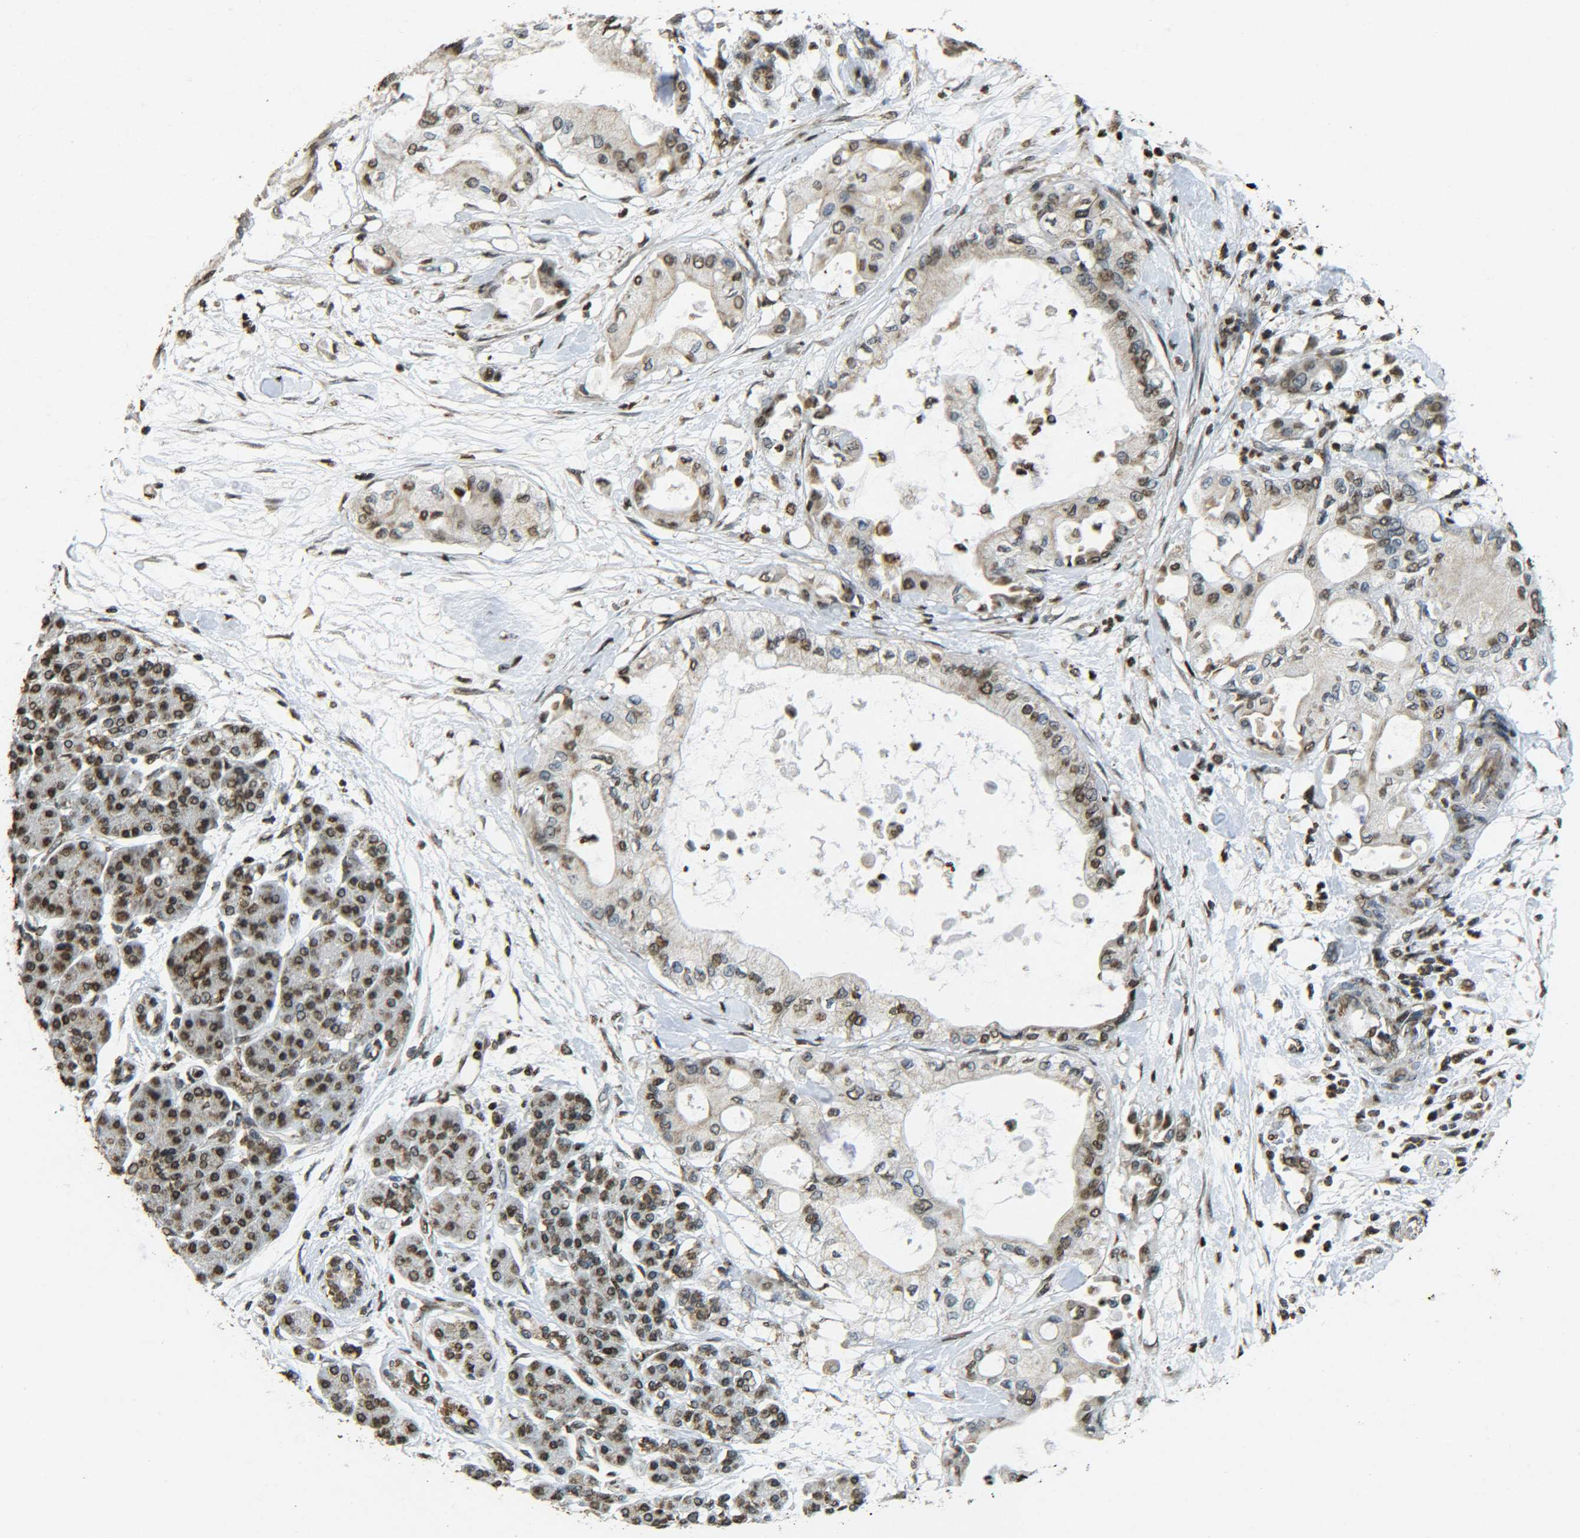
{"staining": {"intensity": "moderate", "quantity": ">75%", "location": "nuclear"}, "tissue": "pancreatic cancer", "cell_type": "Tumor cells", "image_type": "cancer", "snomed": [{"axis": "morphology", "description": "Adenocarcinoma, NOS"}, {"axis": "morphology", "description": "Adenocarcinoma, metastatic, NOS"}, {"axis": "topography", "description": "Lymph node"}, {"axis": "topography", "description": "Pancreas"}, {"axis": "topography", "description": "Duodenum"}], "caption": "Immunohistochemistry (IHC) of human pancreatic cancer displays medium levels of moderate nuclear positivity in about >75% of tumor cells.", "gene": "NEUROG2", "patient": {"sex": "female", "age": 64}}